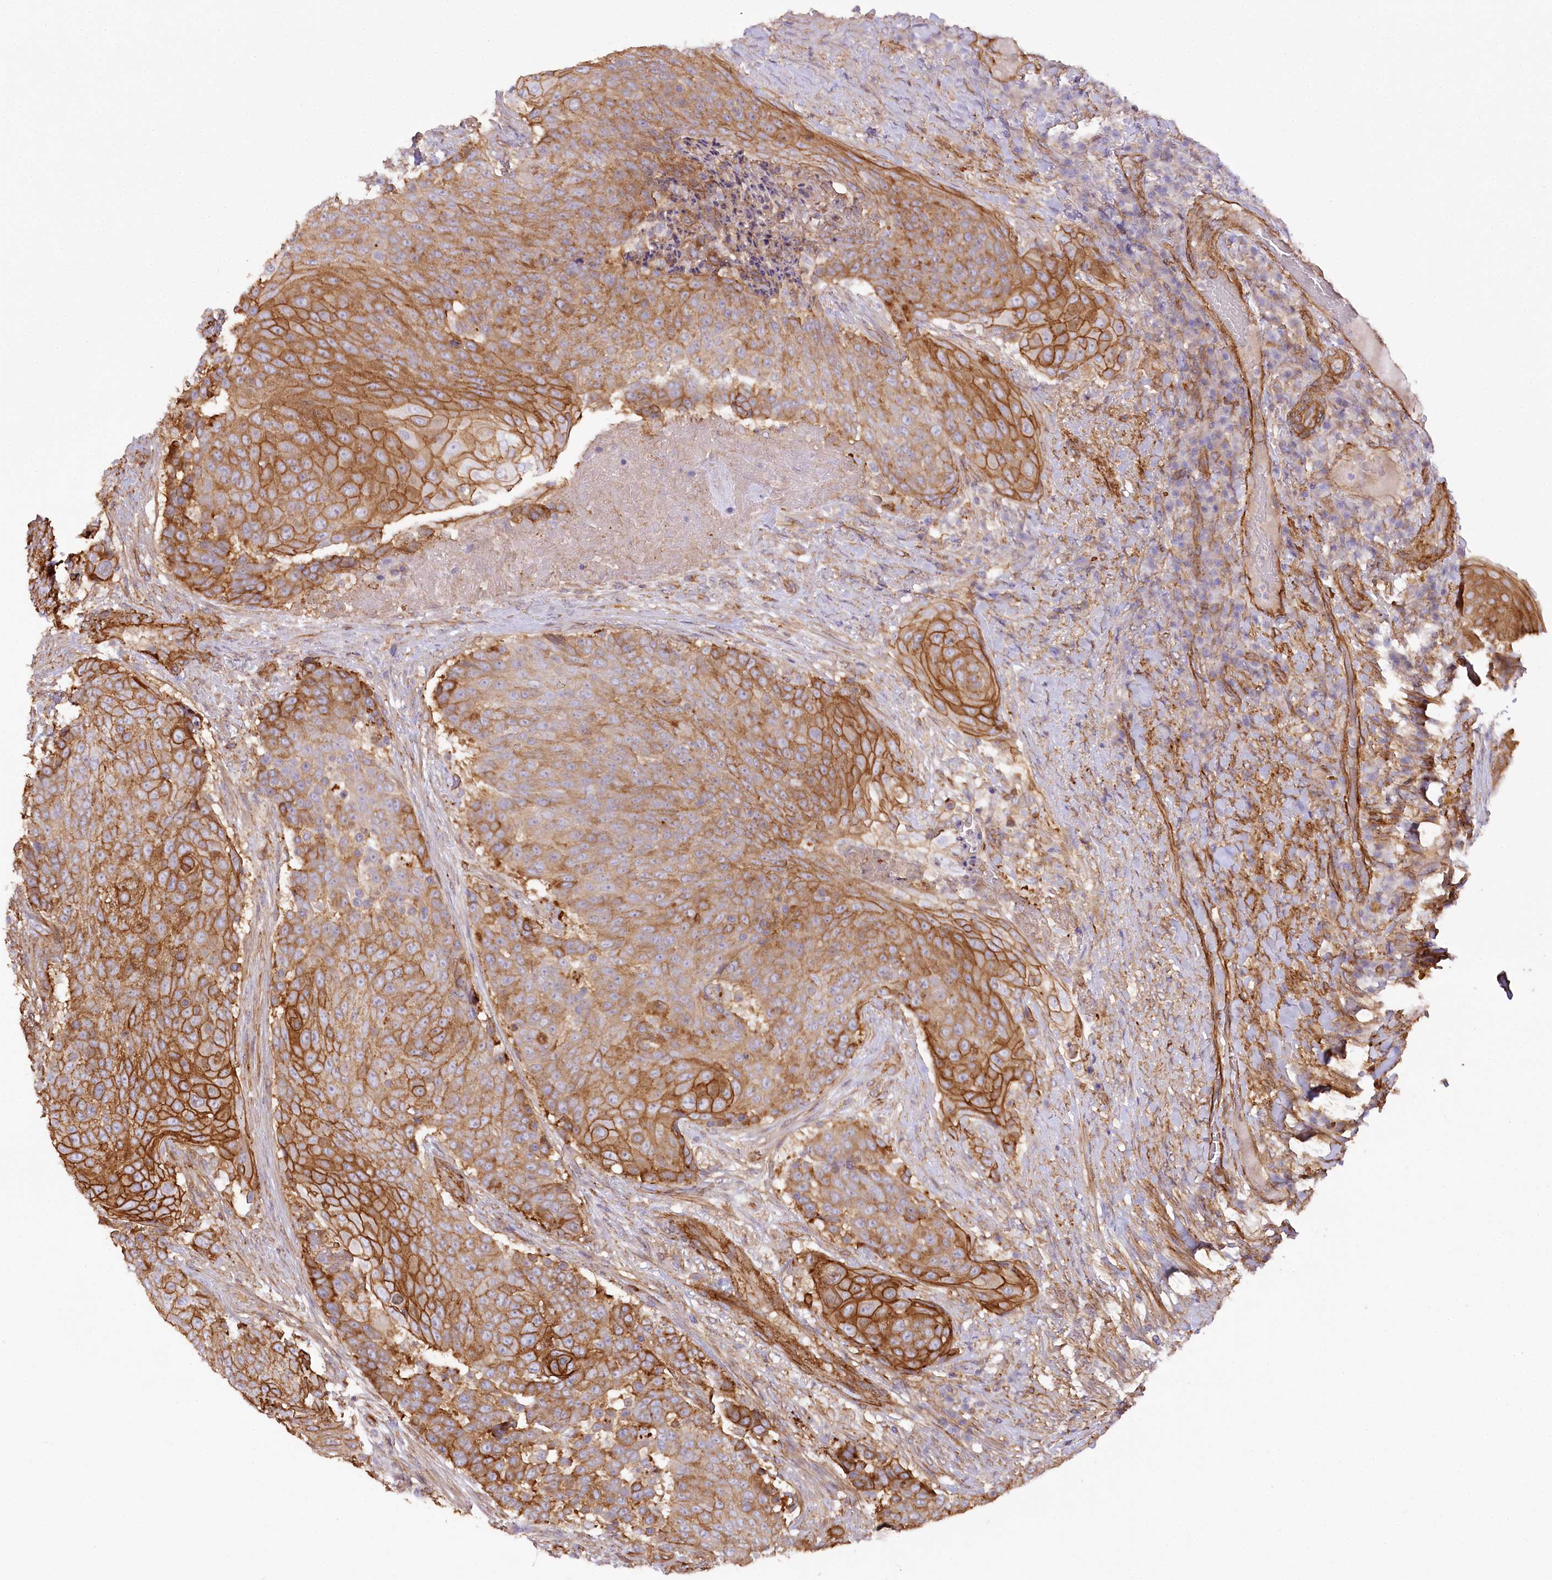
{"staining": {"intensity": "strong", "quantity": "25%-75%", "location": "cytoplasmic/membranous"}, "tissue": "urothelial cancer", "cell_type": "Tumor cells", "image_type": "cancer", "snomed": [{"axis": "morphology", "description": "Urothelial carcinoma, High grade"}, {"axis": "topography", "description": "Urinary bladder"}], "caption": "Strong cytoplasmic/membranous positivity is present in approximately 25%-75% of tumor cells in urothelial cancer.", "gene": "SYNPO2", "patient": {"sex": "female", "age": 63}}